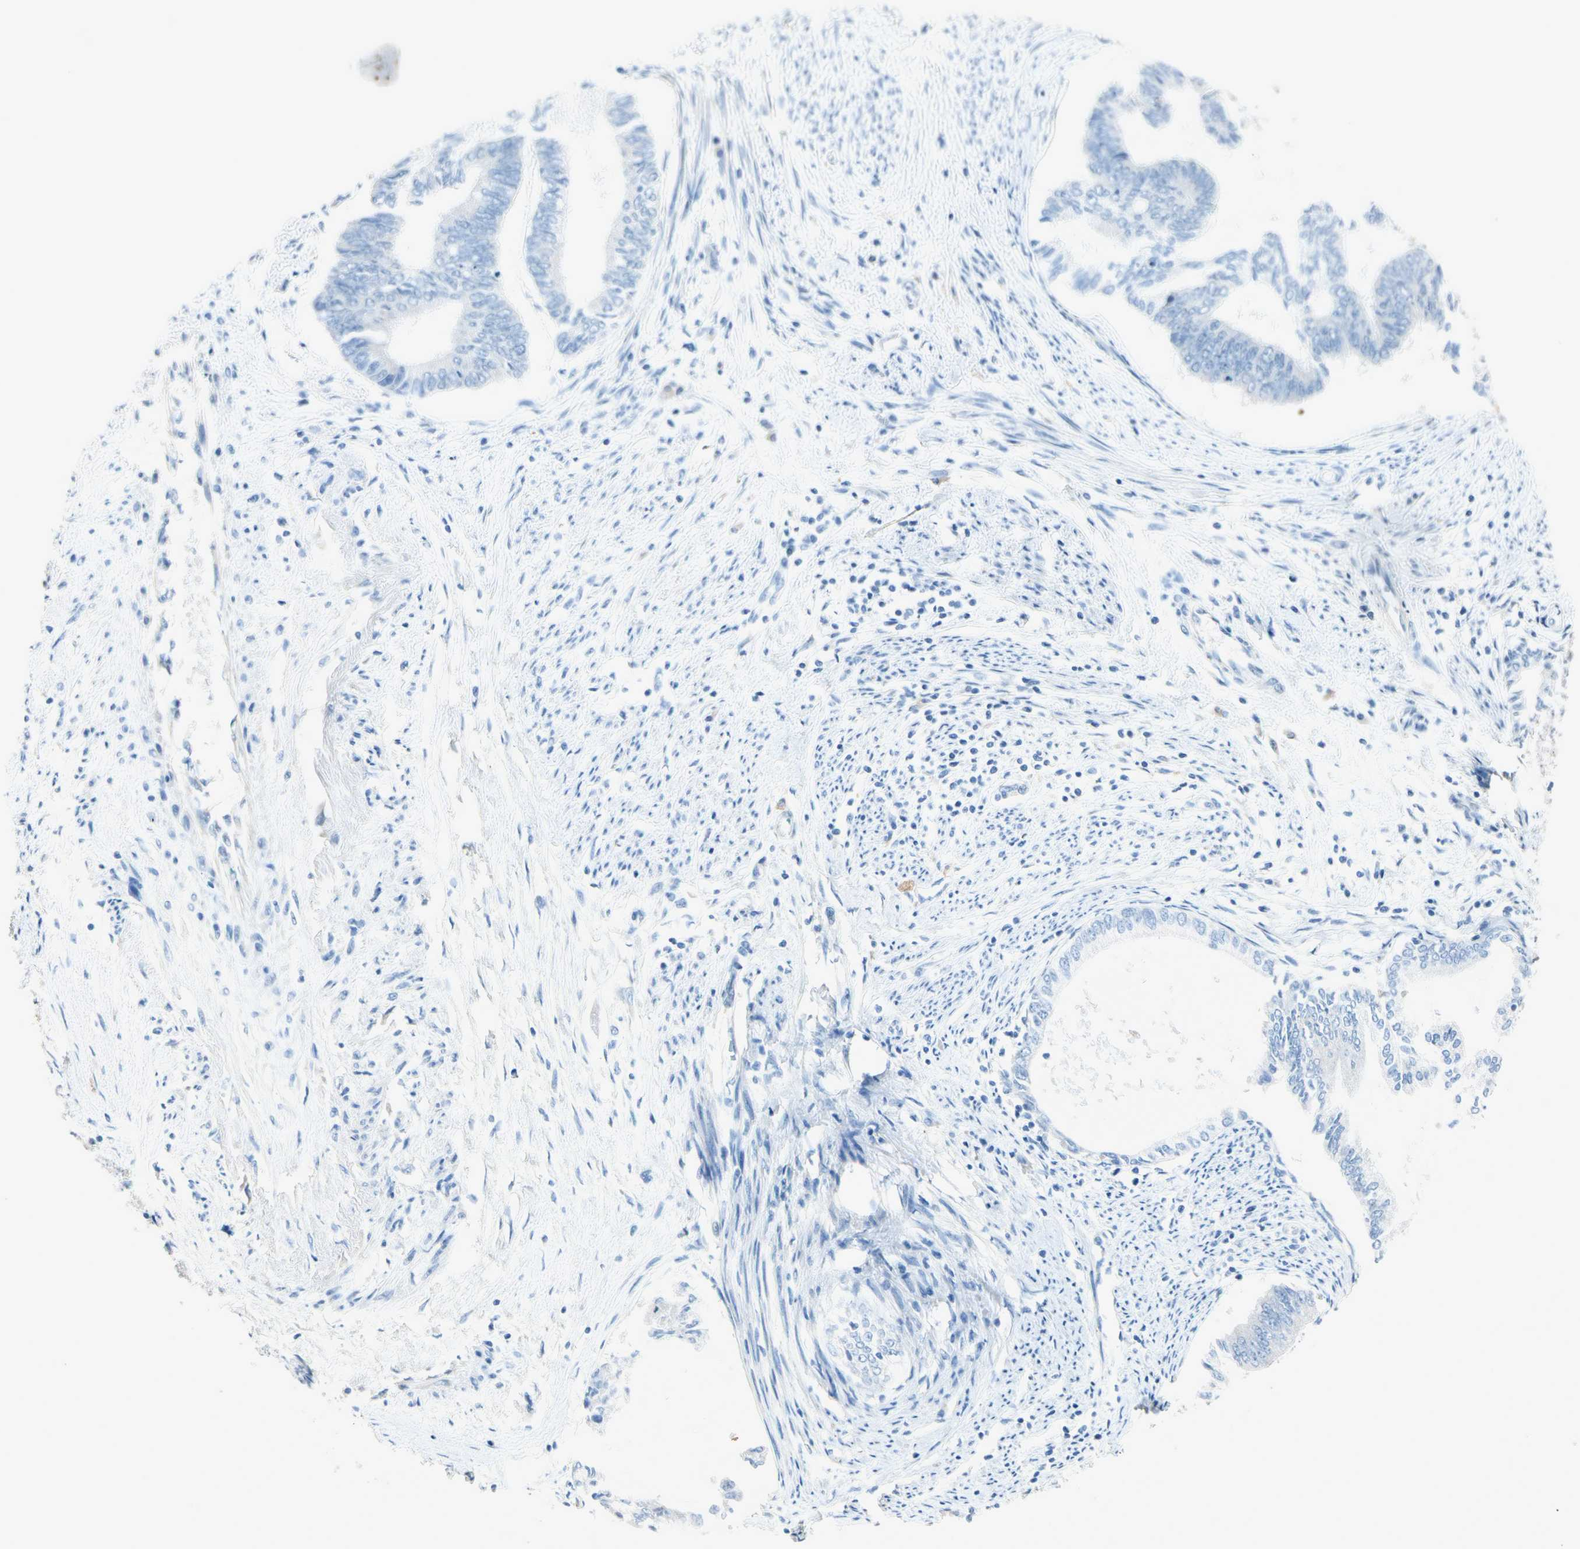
{"staining": {"intensity": "negative", "quantity": "none", "location": "none"}, "tissue": "endometrial cancer", "cell_type": "Tumor cells", "image_type": "cancer", "snomed": [{"axis": "morphology", "description": "Adenocarcinoma, NOS"}, {"axis": "topography", "description": "Endometrium"}], "caption": "Immunohistochemistry (IHC) of endometrial adenocarcinoma displays no positivity in tumor cells.", "gene": "SERPIND1", "patient": {"sex": "female", "age": 86}}